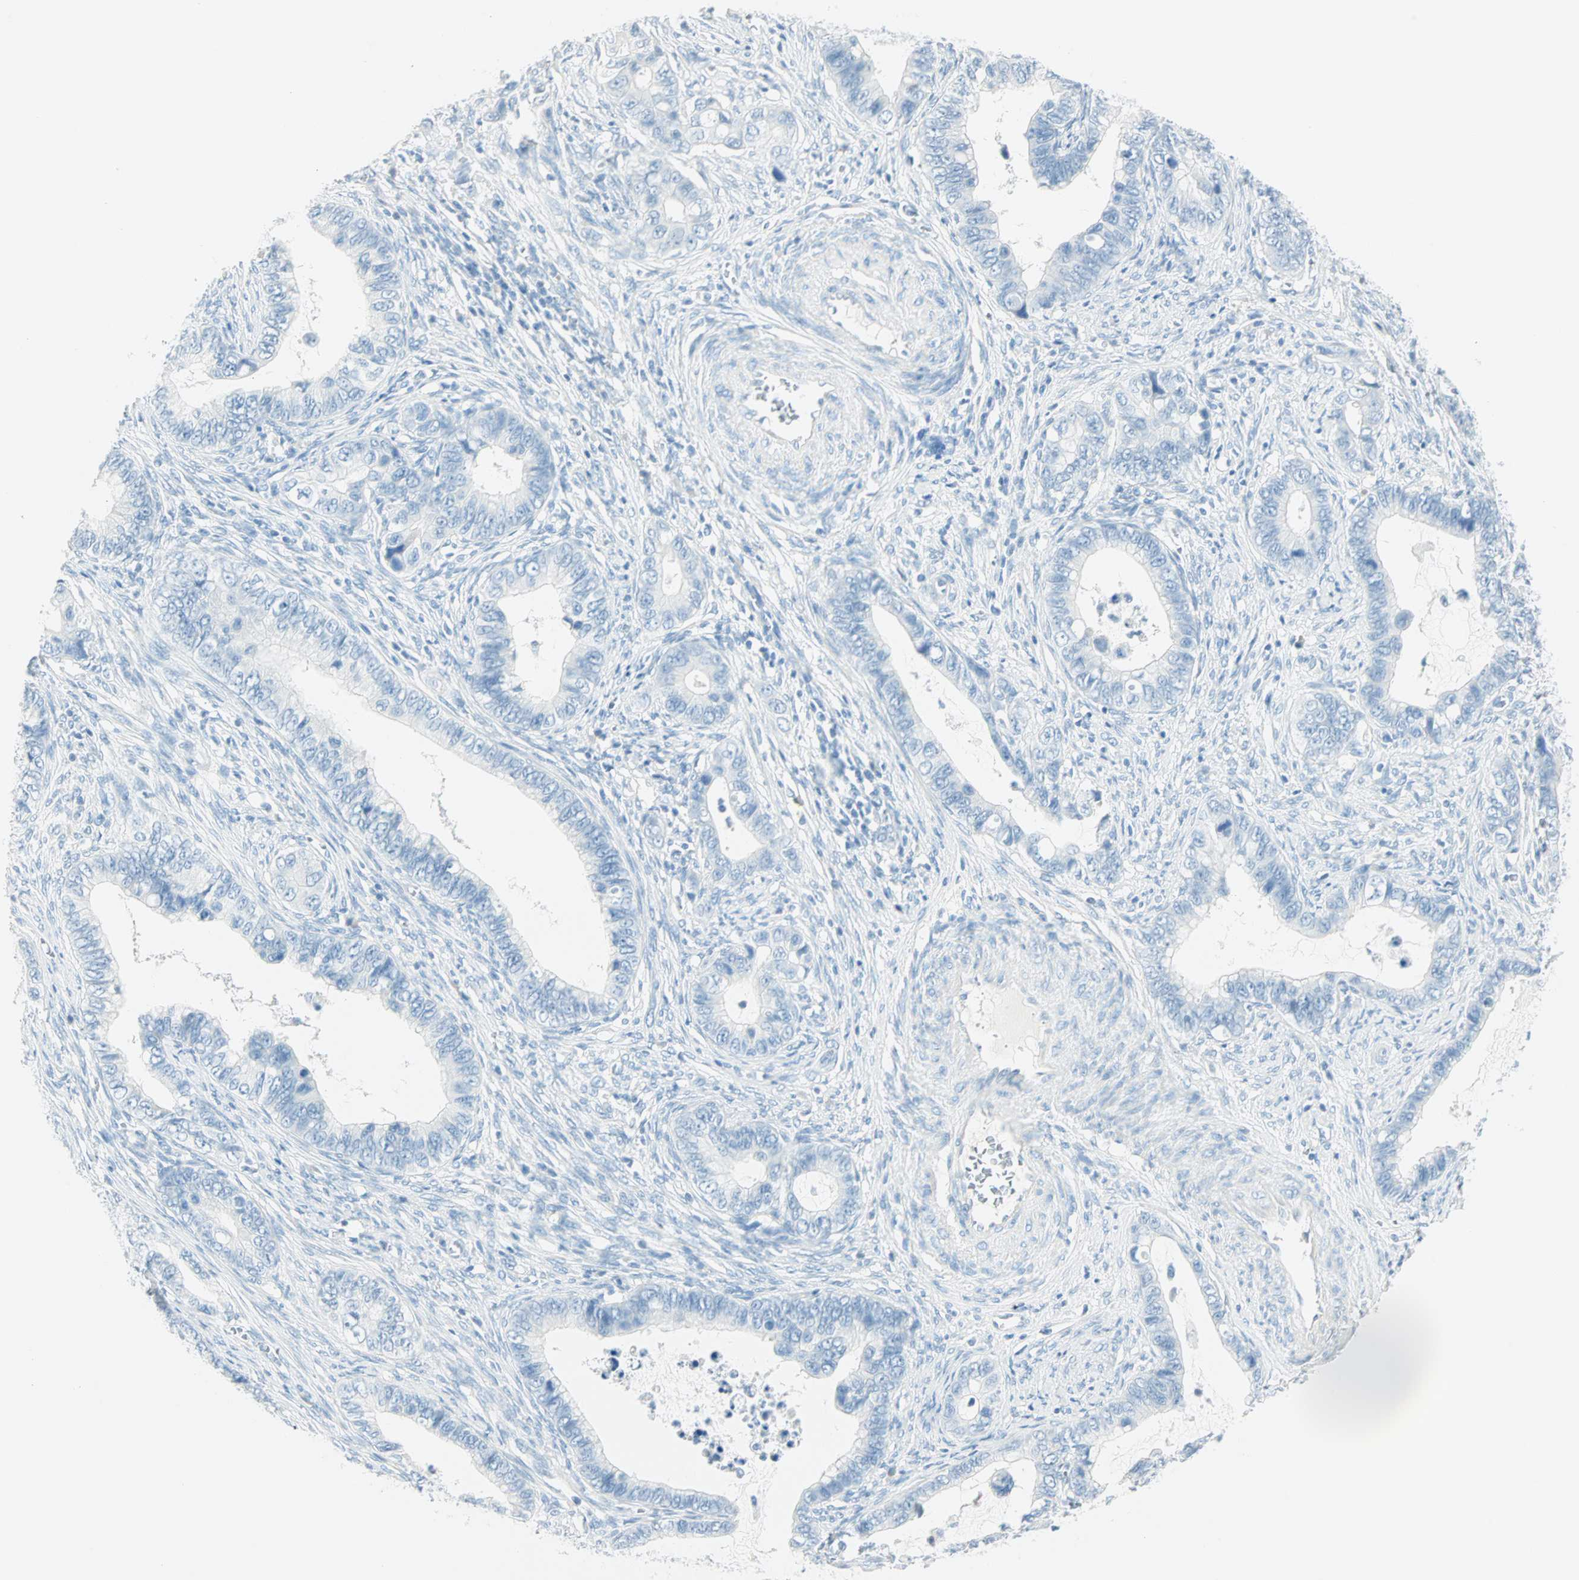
{"staining": {"intensity": "negative", "quantity": "none", "location": "none"}, "tissue": "cervical cancer", "cell_type": "Tumor cells", "image_type": "cancer", "snomed": [{"axis": "morphology", "description": "Adenocarcinoma, NOS"}, {"axis": "topography", "description": "Cervix"}], "caption": "Tumor cells show no significant protein positivity in cervical adenocarcinoma.", "gene": "NES", "patient": {"sex": "female", "age": 44}}